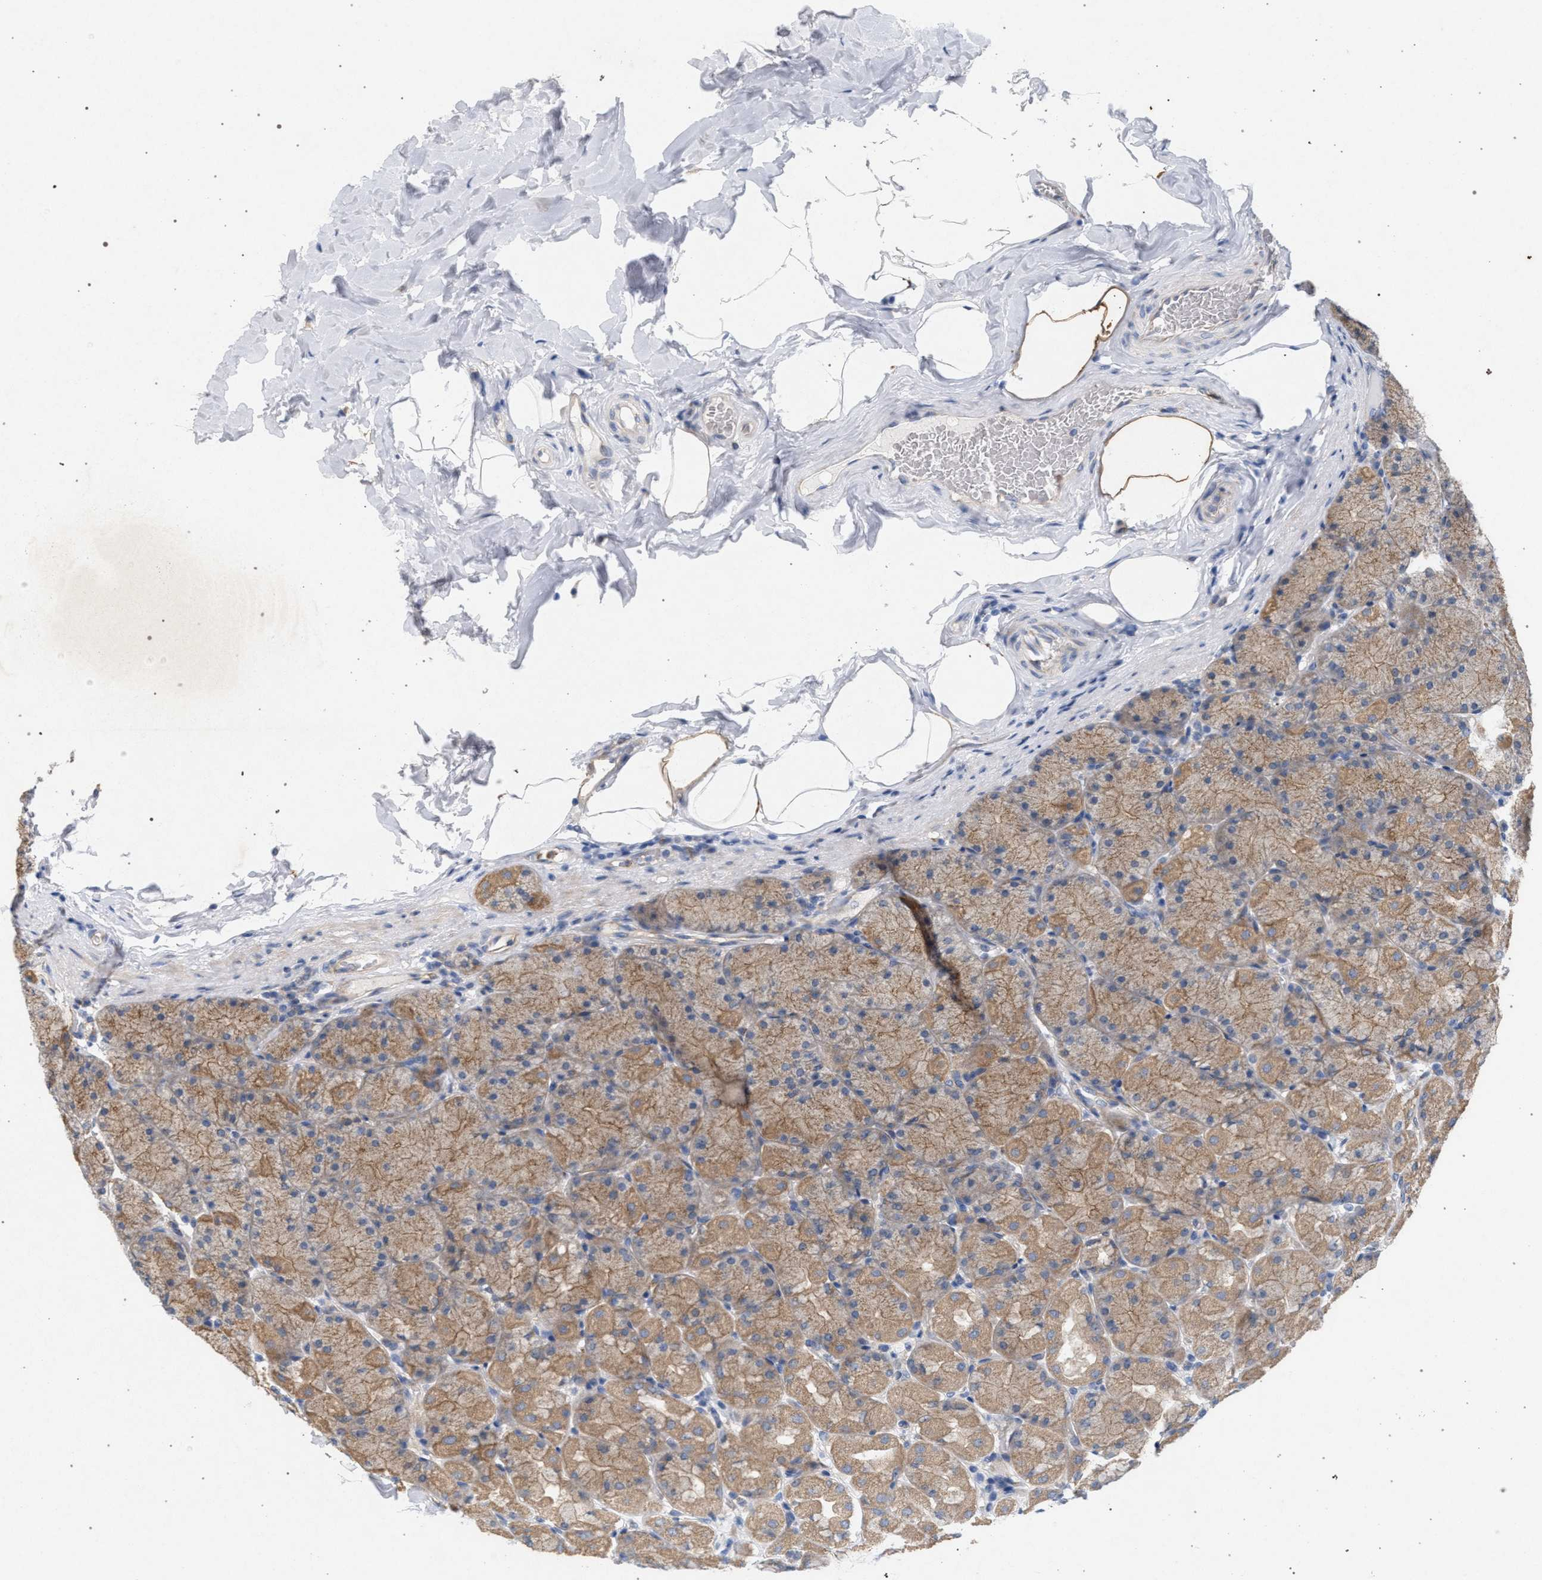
{"staining": {"intensity": "moderate", "quantity": ">75%", "location": "cytoplasmic/membranous"}, "tissue": "stomach", "cell_type": "Glandular cells", "image_type": "normal", "snomed": [{"axis": "morphology", "description": "Normal tissue, NOS"}, {"axis": "topography", "description": "Stomach, upper"}], "caption": "The immunohistochemical stain highlights moderate cytoplasmic/membranous expression in glandular cells of normal stomach. The protein of interest is shown in brown color, while the nuclei are stained blue.", "gene": "MAMDC2", "patient": {"sex": "female", "age": 56}}